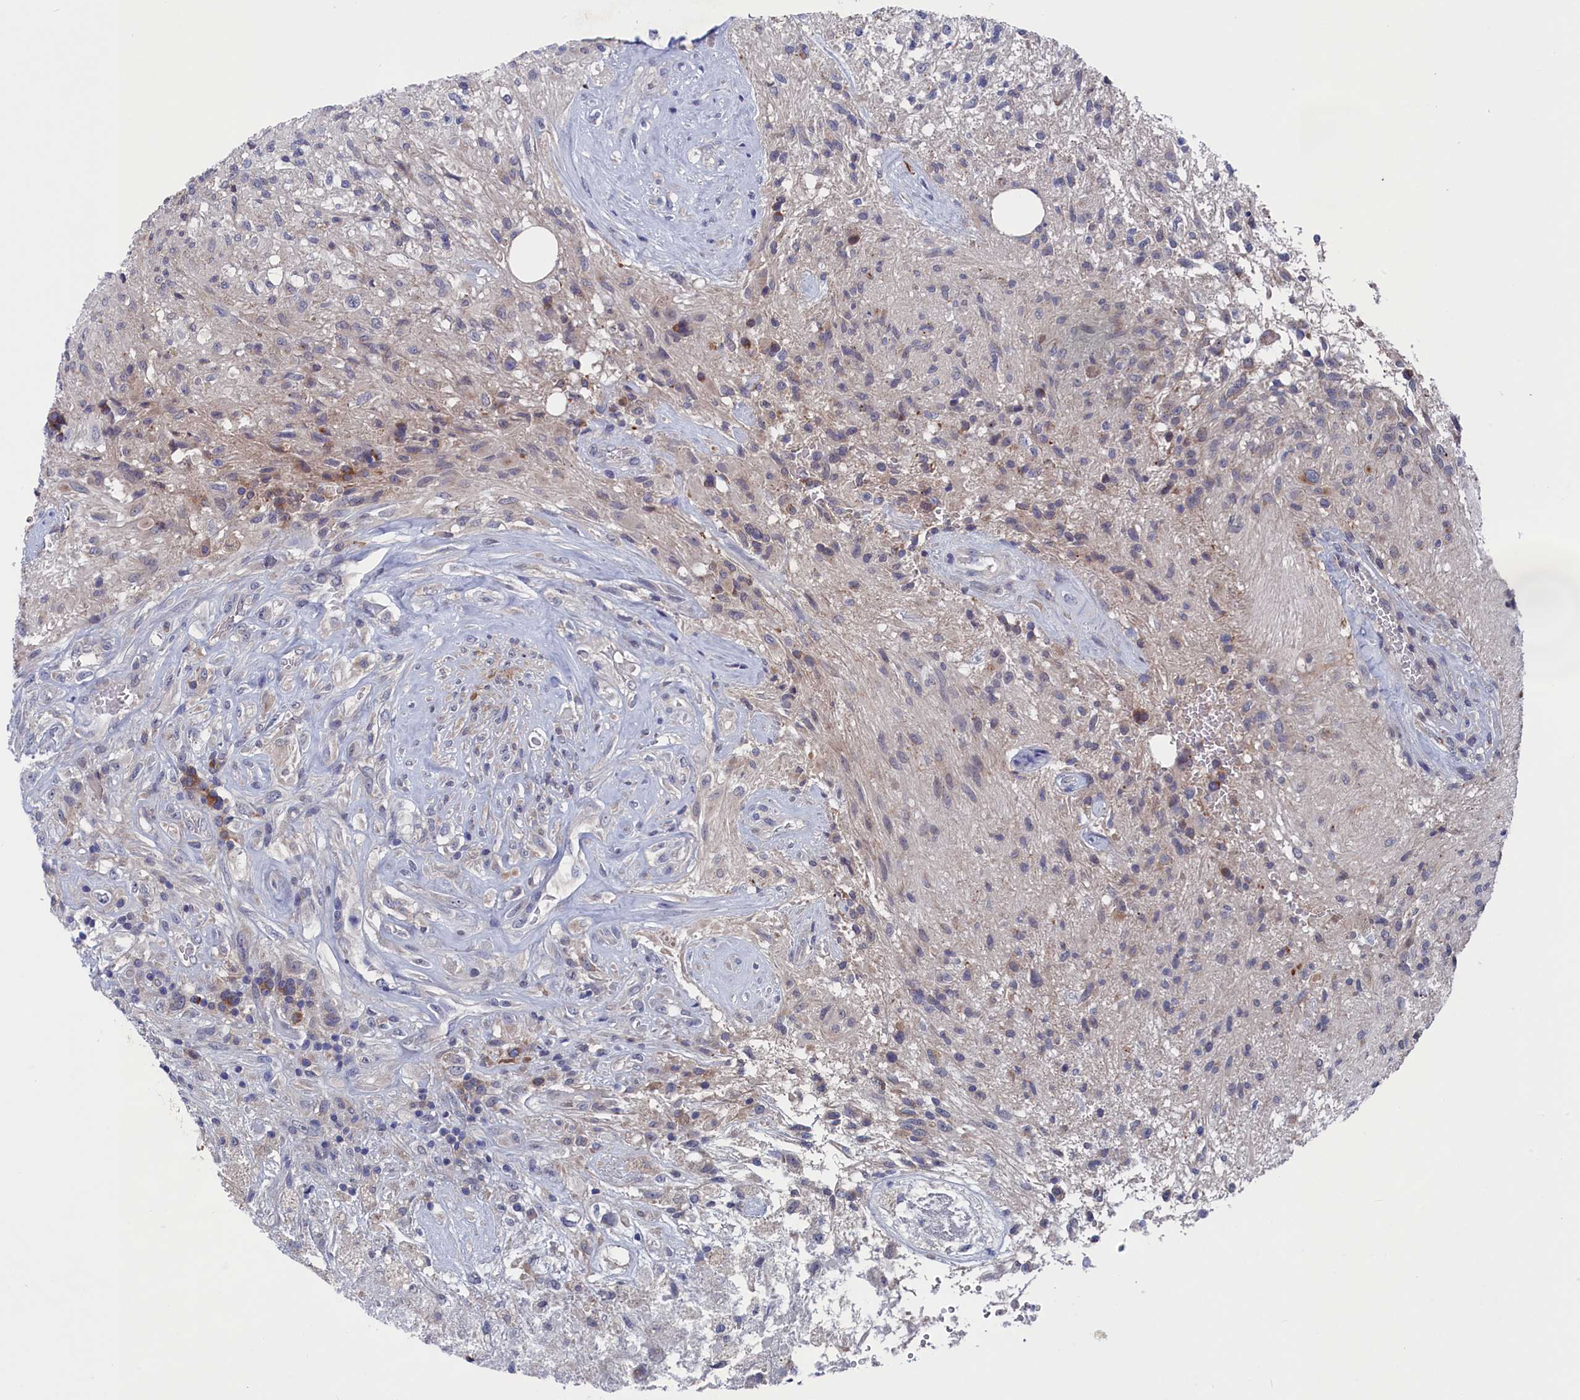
{"staining": {"intensity": "weak", "quantity": "<25%", "location": "cytoplasmic/membranous"}, "tissue": "glioma", "cell_type": "Tumor cells", "image_type": "cancer", "snomed": [{"axis": "morphology", "description": "Glioma, malignant, High grade"}, {"axis": "topography", "description": "Brain"}], "caption": "Human glioma stained for a protein using immunohistochemistry displays no expression in tumor cells.", "gene": "SPATA13", "patient": {"sex": "male", "age": 56}}